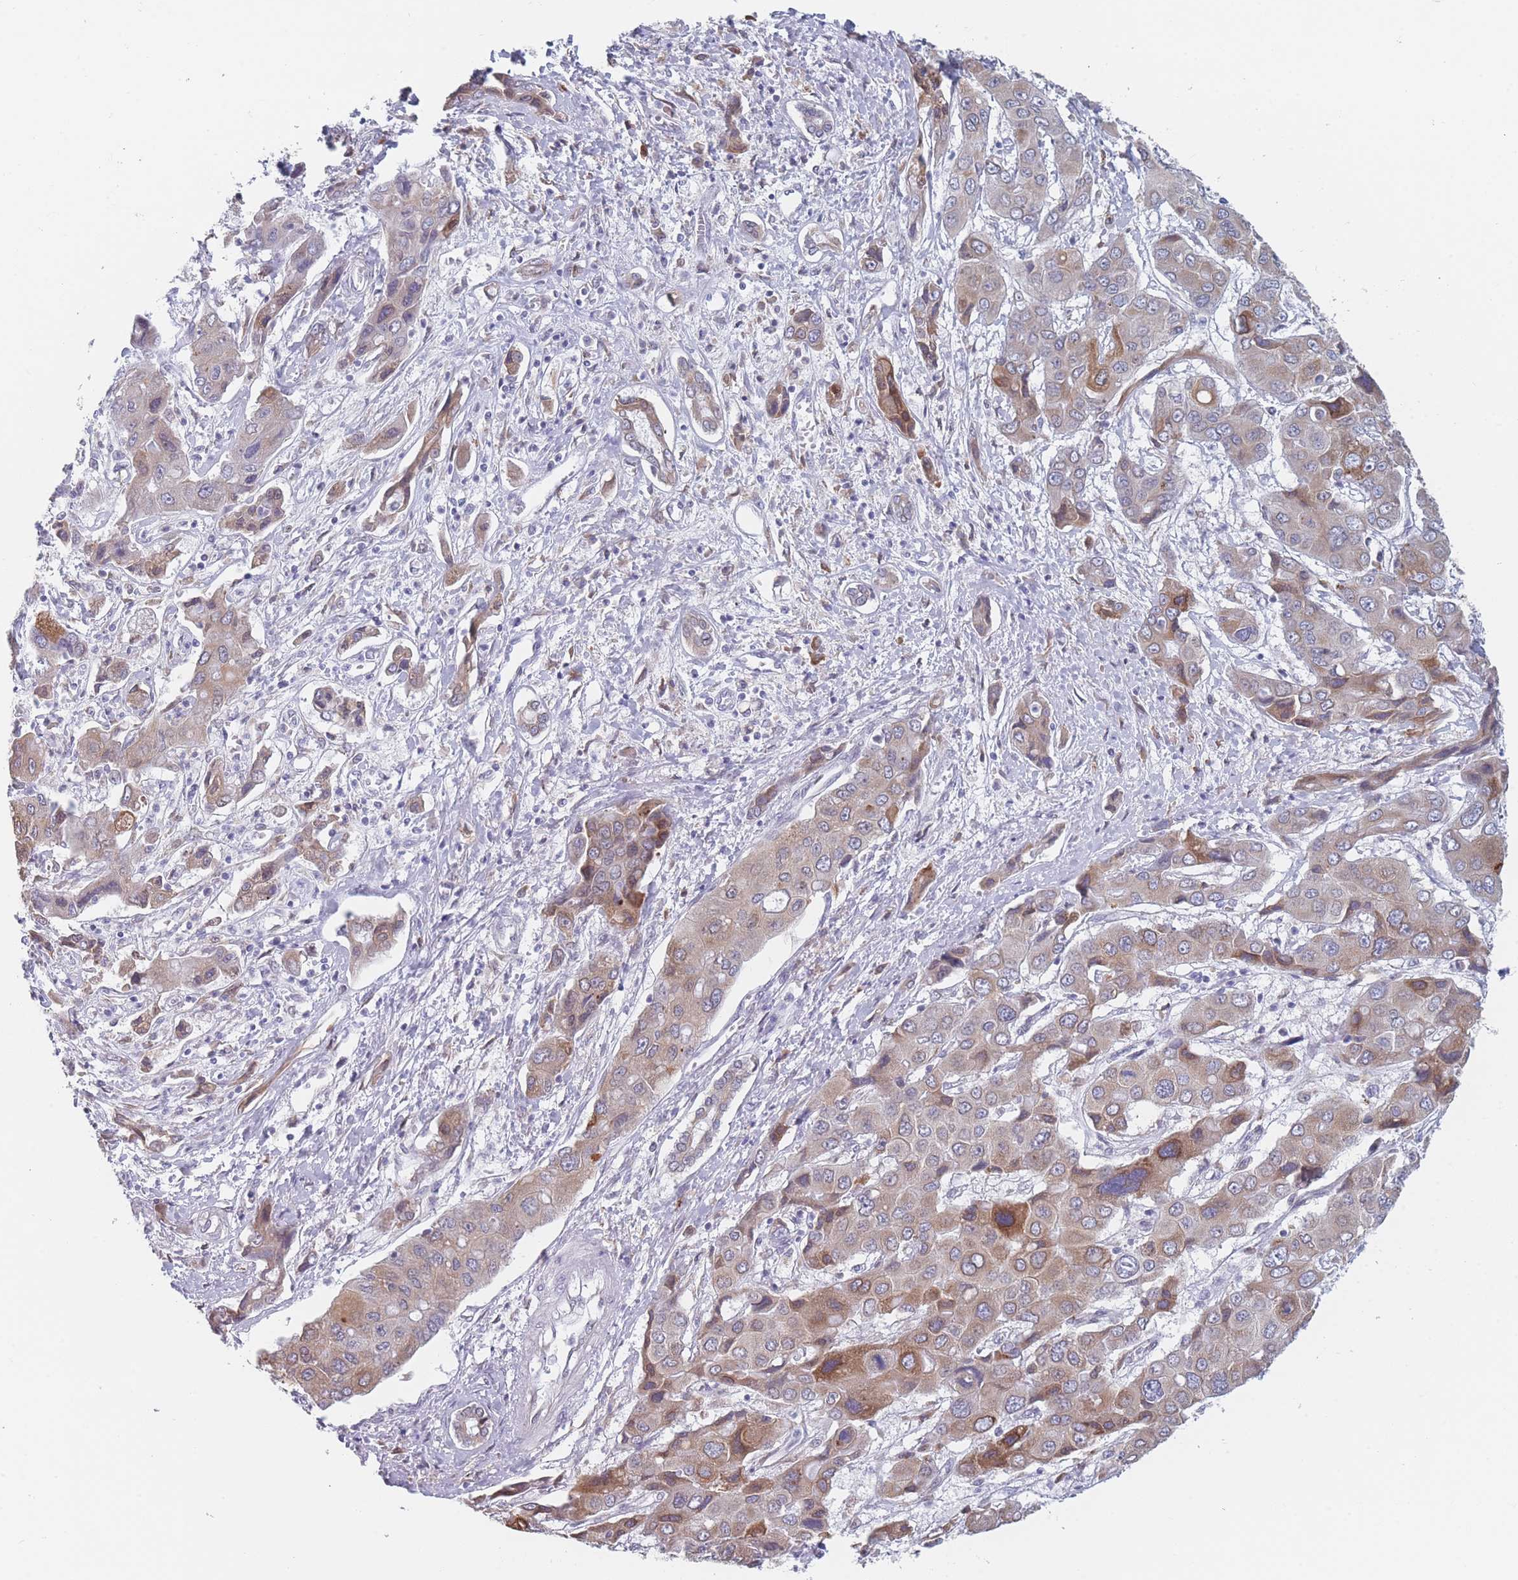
{"staining": {"intensity": "moderate", "quantity": "25%-75%", "location": "cytoplasmic/membranous"}, "tissue": "liver cancer", "cell_type": "Tumor cells", "image_type": "cancer", "snomed": [{"axis": "morphology", "description": "Cholangiocarcinoma"}, {"axis": "topography", "description": "Liver"}], "caption": "IHC of human cholangiocarcinoma (liver) reveals medium levels of moderate cytoplasmic/membranous expression in approximately 25%-75% of tumor cells.", "gene": "TMED10", "patient": {"sex": "male", "age": 67}}